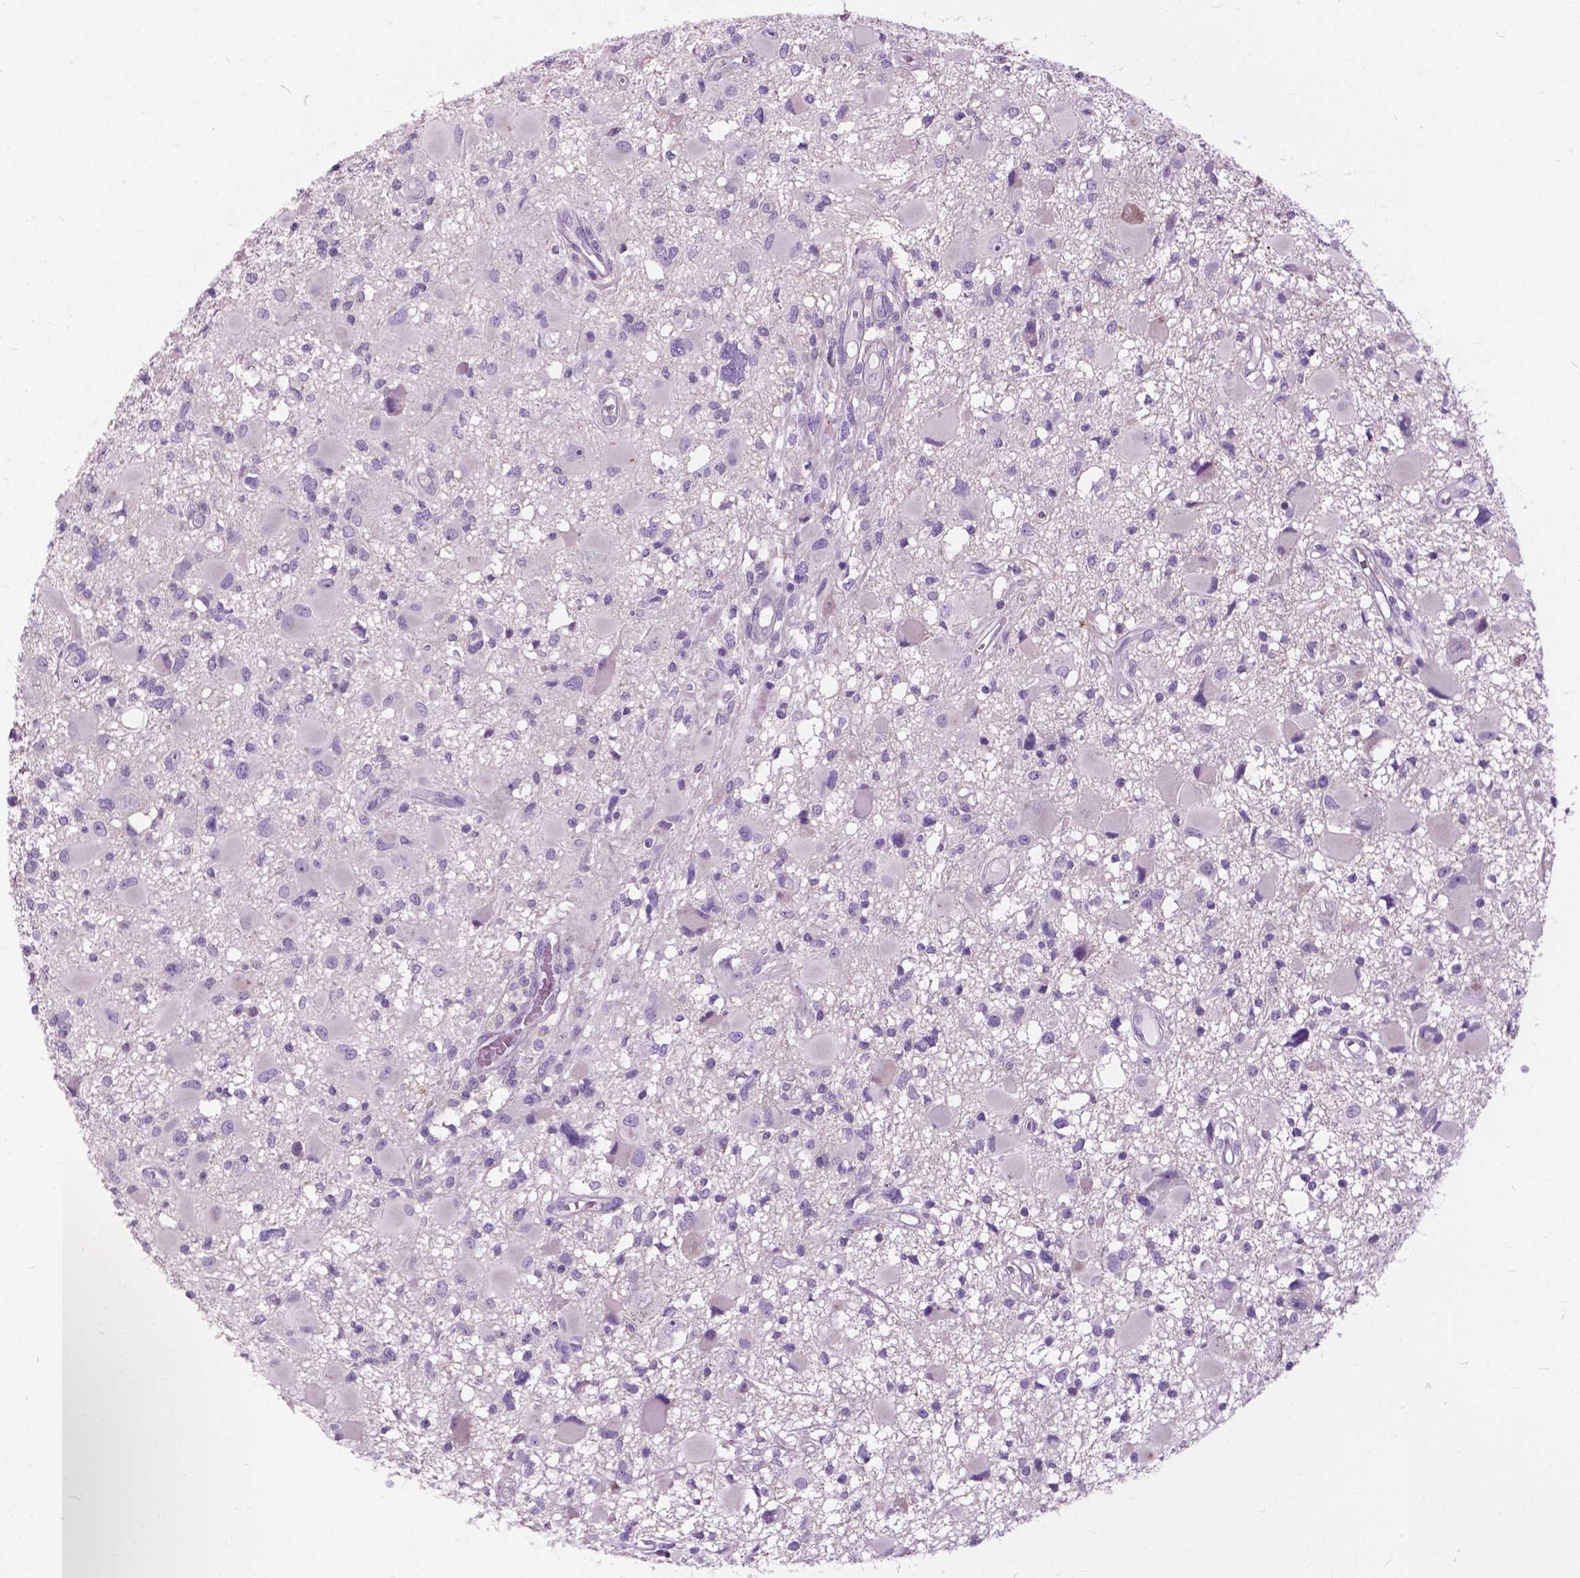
{"staining": {"intensity": "negative", "quantity": "none", "location": "none"}, "tissue": "glioma", "cell_type": "Tumor cells", "image_type": "cancer", "snomed": [{"axis": "morphology", "description": "Glioma, malignant, High grade"}, {"axis": "topography", "description": "Brain"}], "caption": "Tumor cells show no significant protein staining in malignant glioma (high-grade).", "gene": "PRR35", "patient": {"sex": "male", "age": 54}}